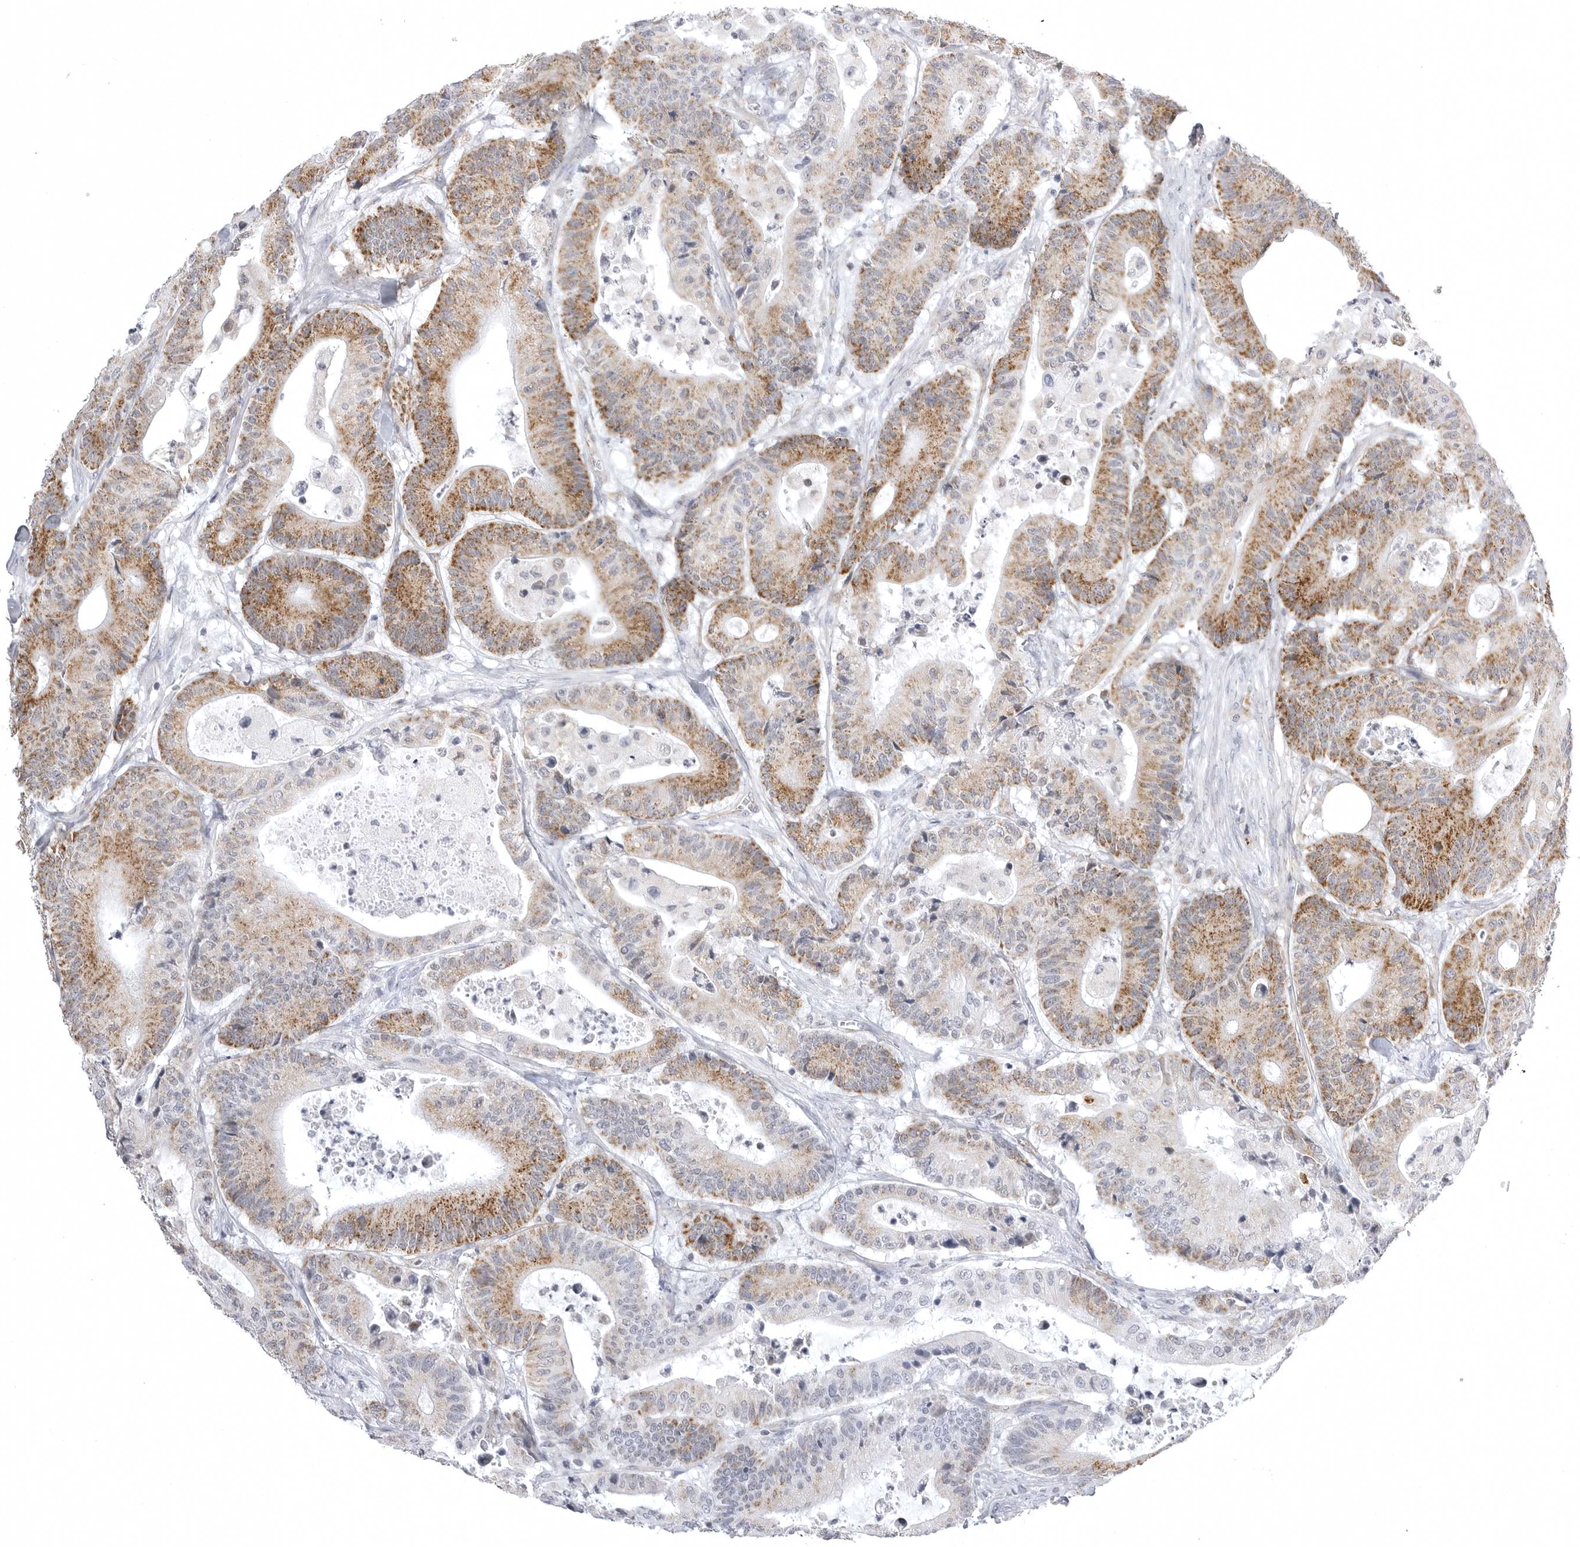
{"staining": {"intensity": "moderate", "quantity": ">75%", "location": "cytoplasmic/membranous"}, "tissue": "colorectal cancer", "cell_type": "Tumor cells", "image_type": "cancer", "snomed": [{"axis": "morphology", "description": "Adenocarcinoma, NOS"}, {"axis": "topography", "description": "Colon"}], "caption": "Colorectal cancer stained with immunohistochemistry (IHC) exhibits moderate cytoplasmic/membranous staining in approximately >75% of tumor cells.", "gene": "TUFM", "patient": {"sex": "female", "age": 84}}